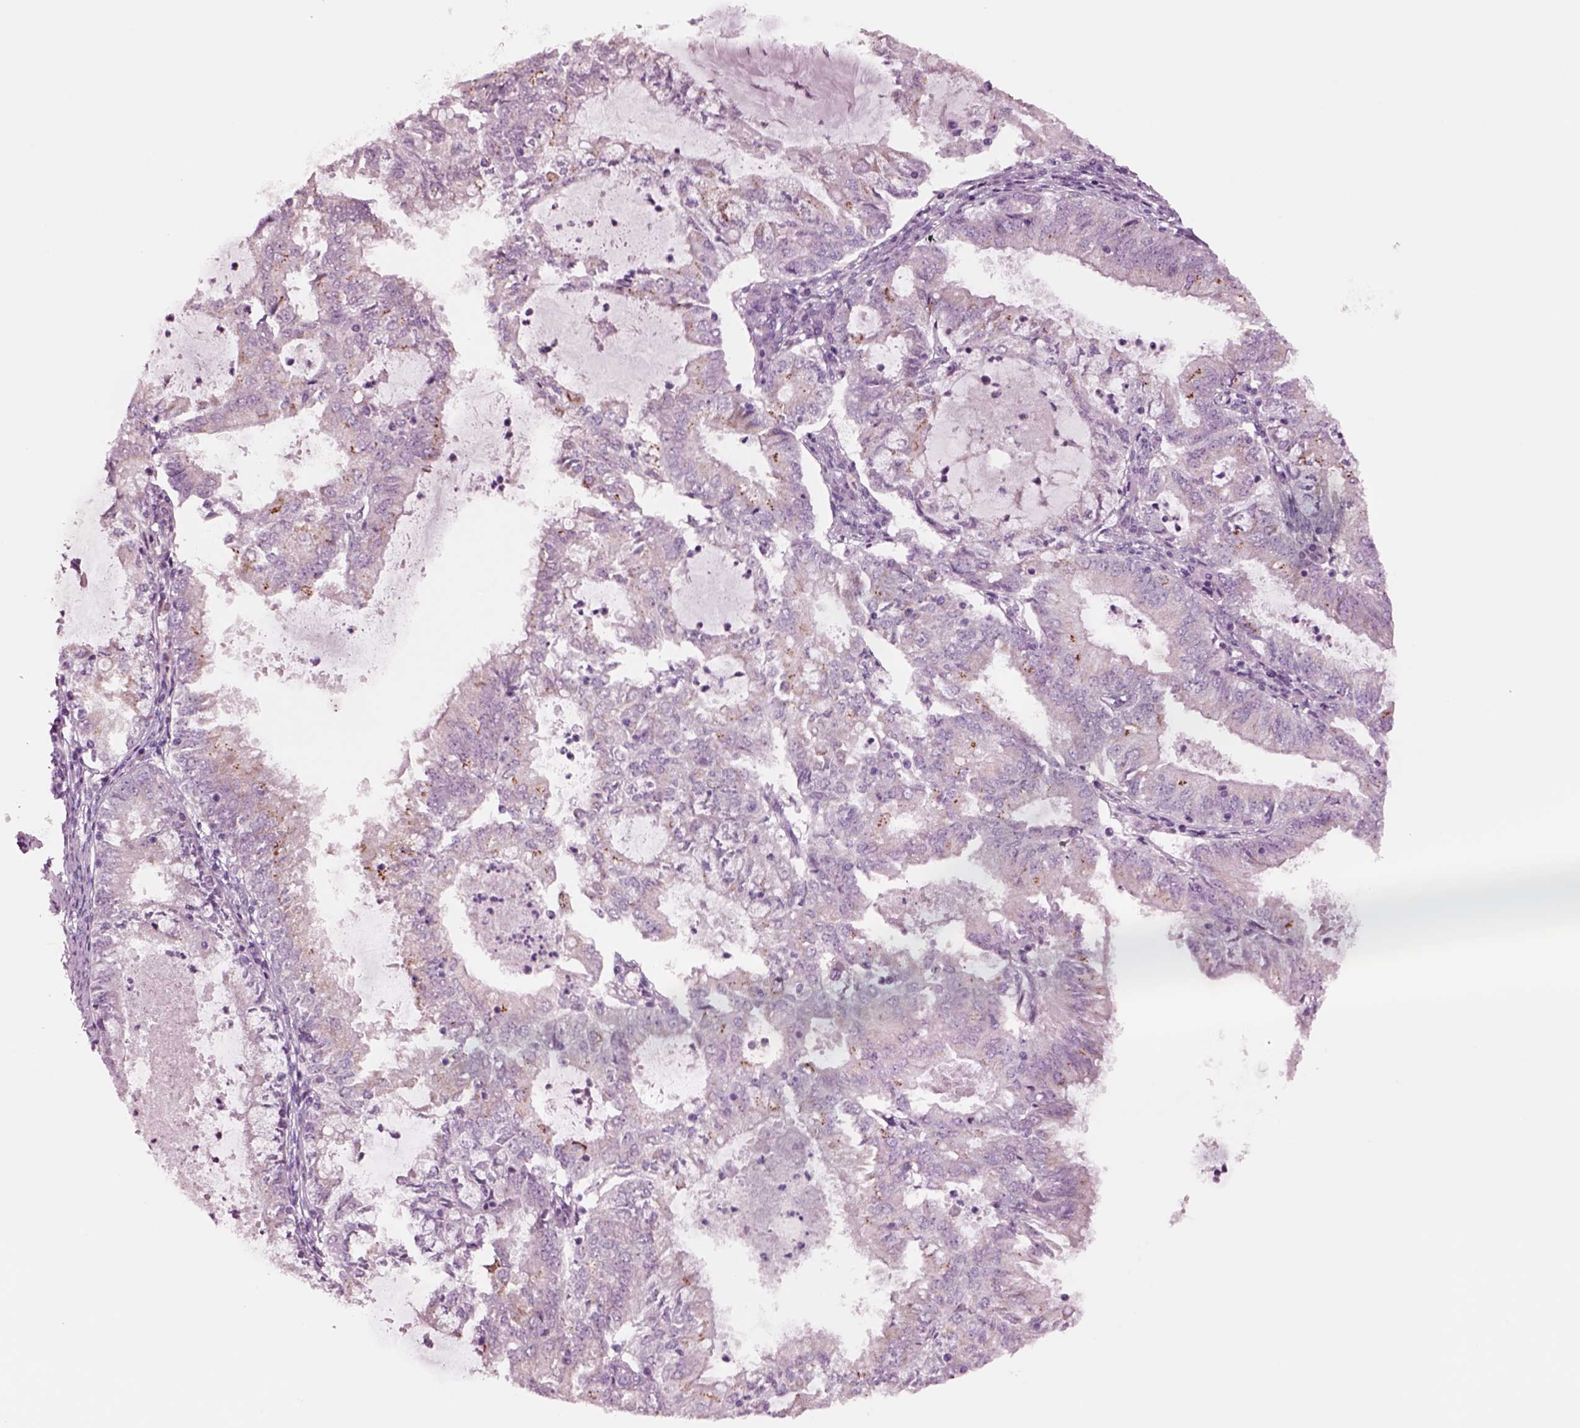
{"staining": {"intensity": "negative", "quantity": "none", "location": "none"}, "tissue": "endometrial cancer", "cell_type": "Tumor cells", "image_type": "cancer", "snomed": [{"axis": "morphology", "description": "Adenocarcinoma, NOS"}, {"axis": "topography", "description": "Endometrium"}], "caption": "DAB immunohistochemical staining of endometrial cancer (adenocarcinoma) displays no significant staining in tumor cells. The staining is performed using DAB (3,3'-diaminobenzidine) brown chromogen with nuclei counter-stained in using hematoxylin.", "gene": "NMRK2", "patient": {"sex": "female", "age": 57}}